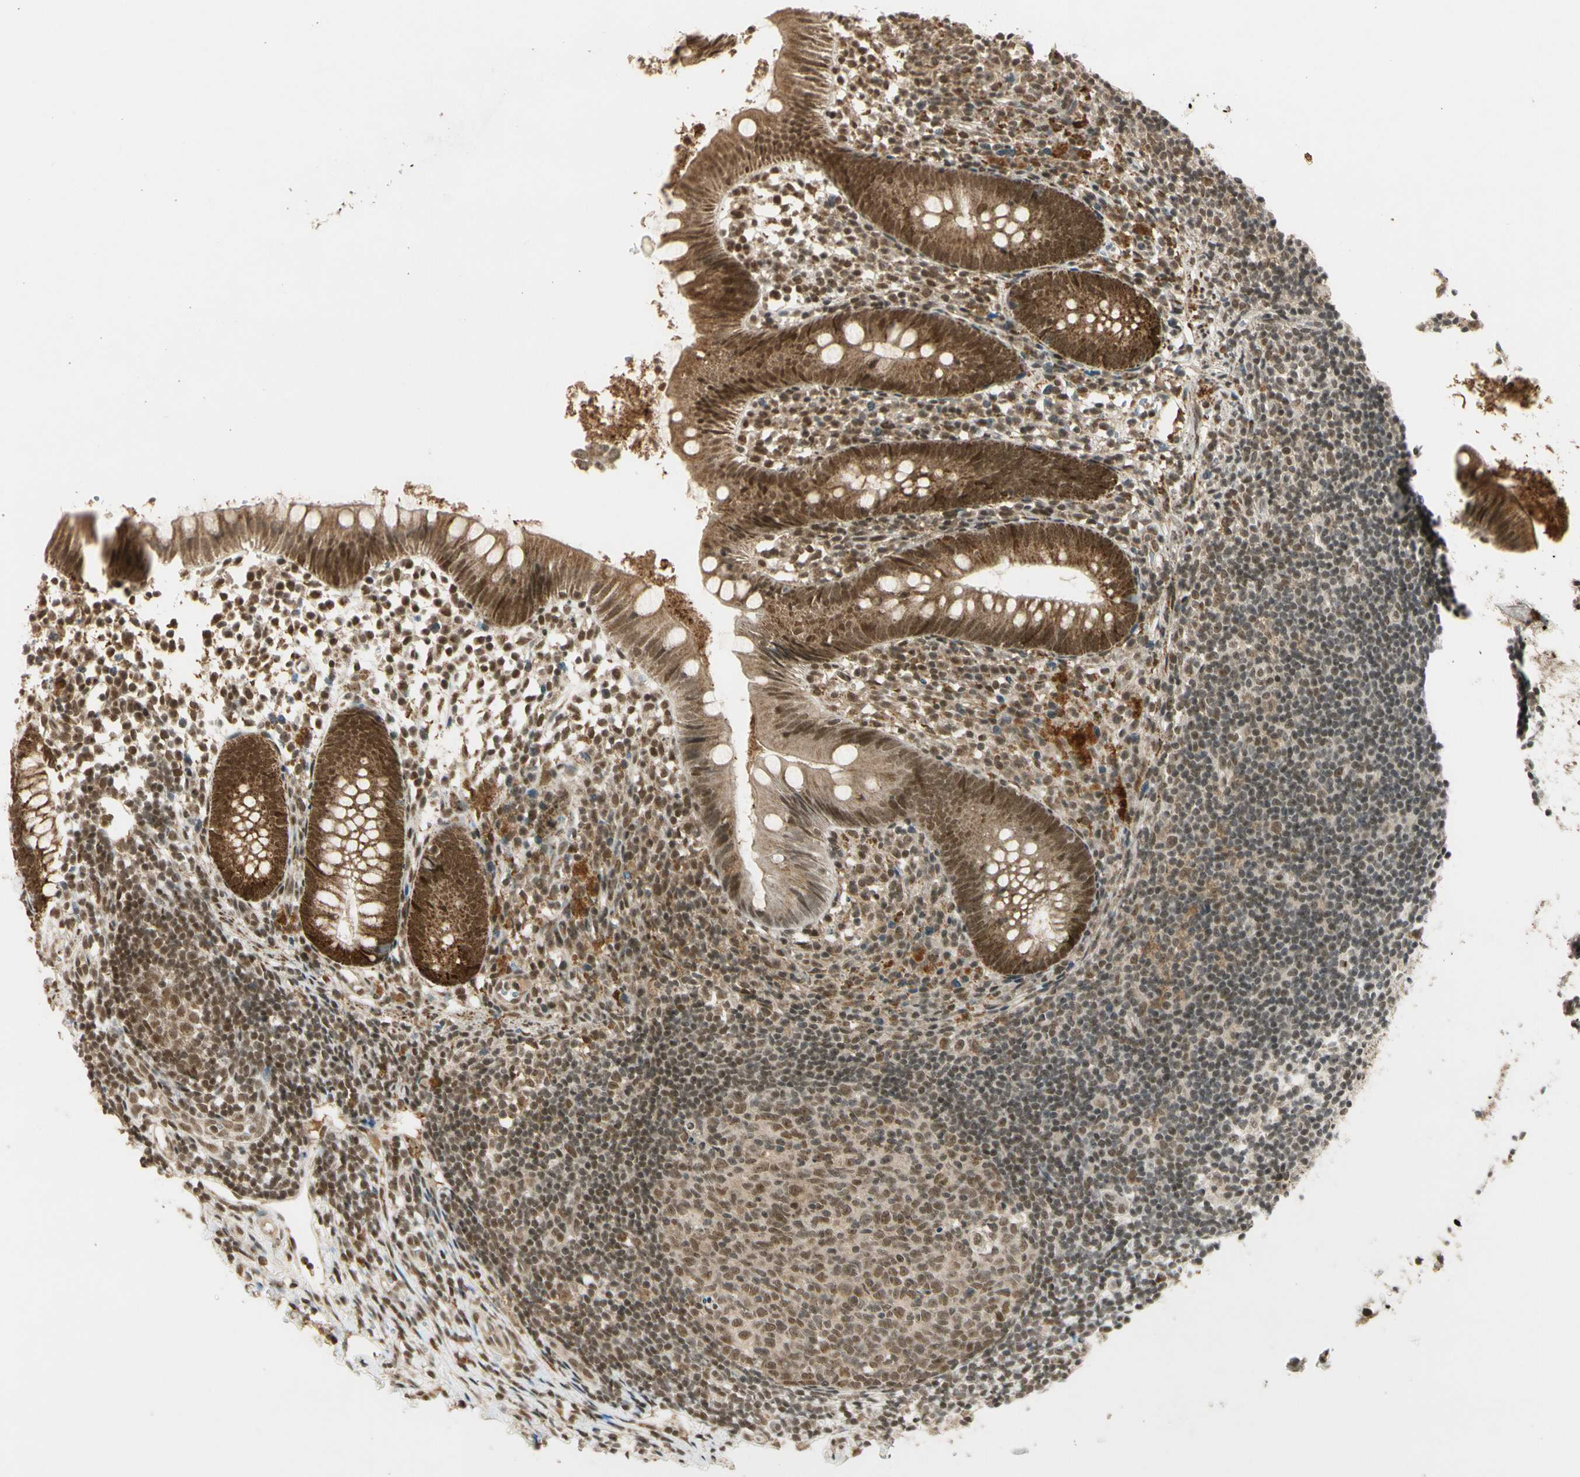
{"staining": {"intensity": "moderate", "quantity": ">75%", "location": "cytoplasmic/membranous,nuclear"}, "tissue": "appendix", "cell_type": "Glandular cells", "image_type": "normal", "snomed": [{"axis": "morphology", "description": "Normal tissue, NOS"}, {"axis": "topography", "description": "Appendix"}], "caption": "Immunohistochemical staining of benign appendix reveals moderate cytoplasmic/membranous,nuclear protein positivity in approximately >75% of glandular cells. (brown staining indicates protein expression, while blue staining denotes nuclei).", "gene": "ZNF135", "patient": {"sex": "female", "age": 20}}